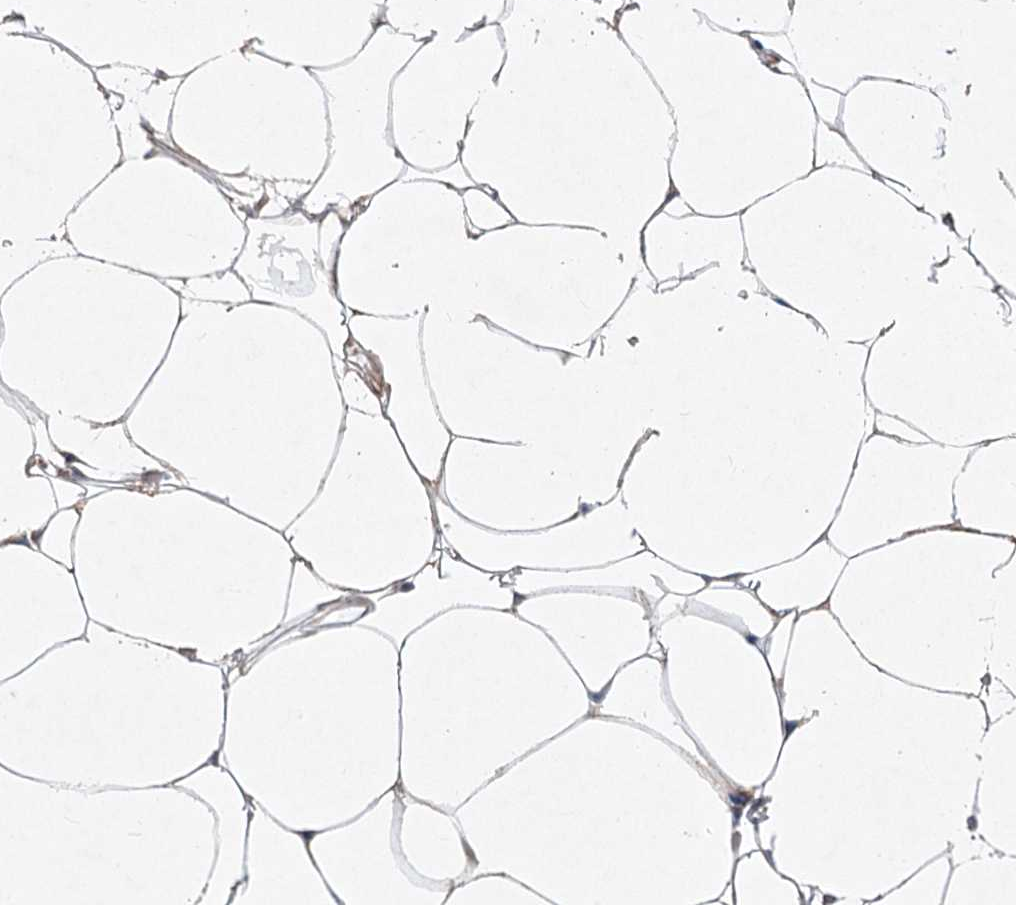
{"staining": {"intensity": "negative", "quantity": "none", "location": "none"}, "tissue": "adipose tissue", "cell_type": "Adipocytes", "image_type": "normal", "snomed": [{"axis": "morphology", "description": "Normal tissue, NOS"}, {"axis": "morphology", "description": "Fibrosis, NOS"}, {"axis": "topography", "description": "Breast"}, {"axis": "topography", "description": "Adipose tissue"}], "caption": "A micrograph of adipose tissue stained for a protein reveals no brown staining in adipocytes. (DAB immunohistochemistry (IHC) with hematoxylin counter stain).", "gene": "PYROXD1", "patient": {"sex": "female", "age": 39}}